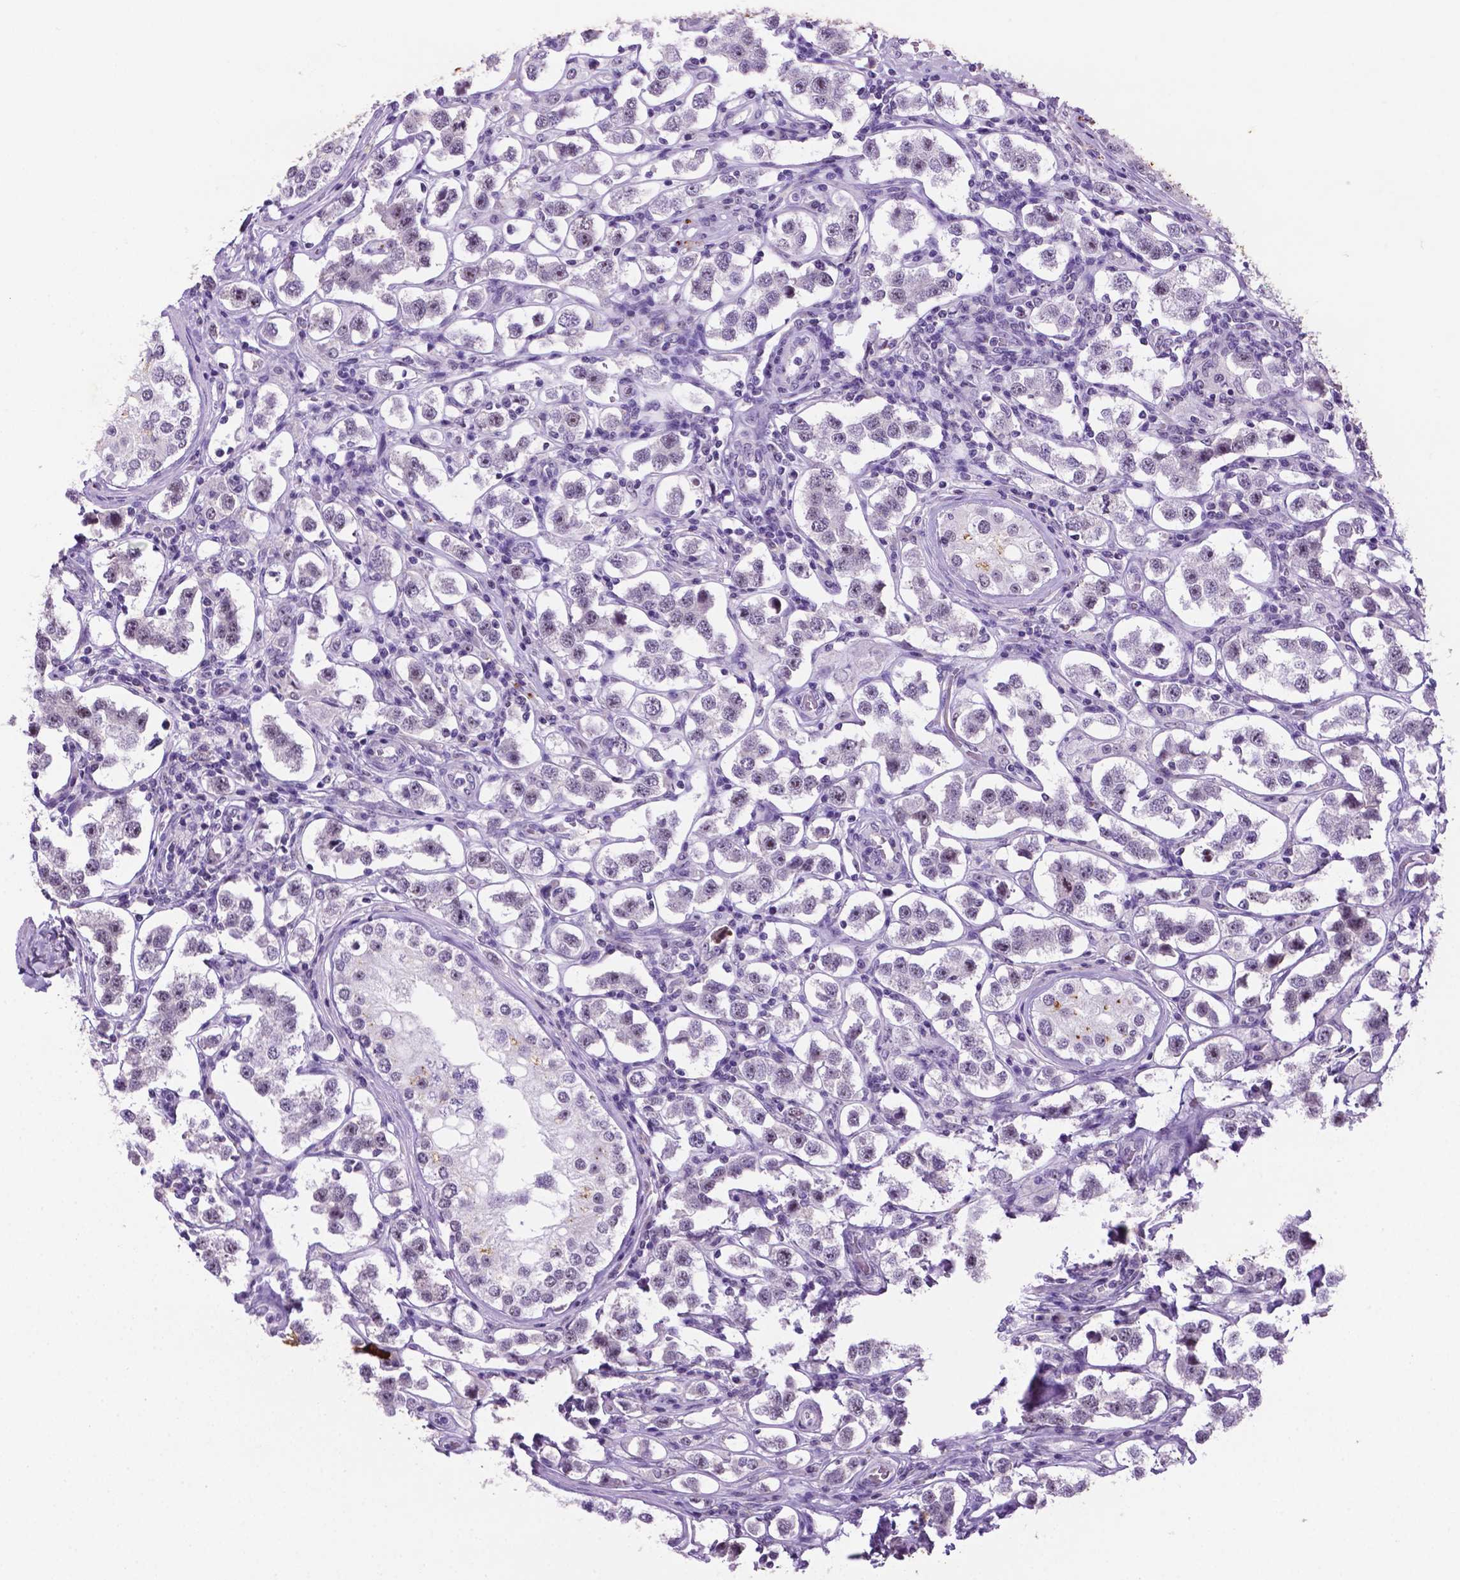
{"staining": {"intensity": "moderate", "quantity": "25%-75%", "location": "nuclear"}, "tissue": "testis cancer", "cell_type": "Tumor cells", "image_type": "cancer", "snomed": [{"axis": "morphology", "description": "Seminoma, NOS"}, {"axis": "topography", "description": "Testis"}], "caption": "An immunohistochemistry image of neoplastic tissue is shown. Protein staining in brown shows moderate nuclear positivity in testis cancer within tumor cells. (DAB (3,3'-diaminobenzidine) = brown stain, brightfield microscopy at high magnification).", "gene": "C18orf21", "patient": {"sex": "male", "age": 37}}